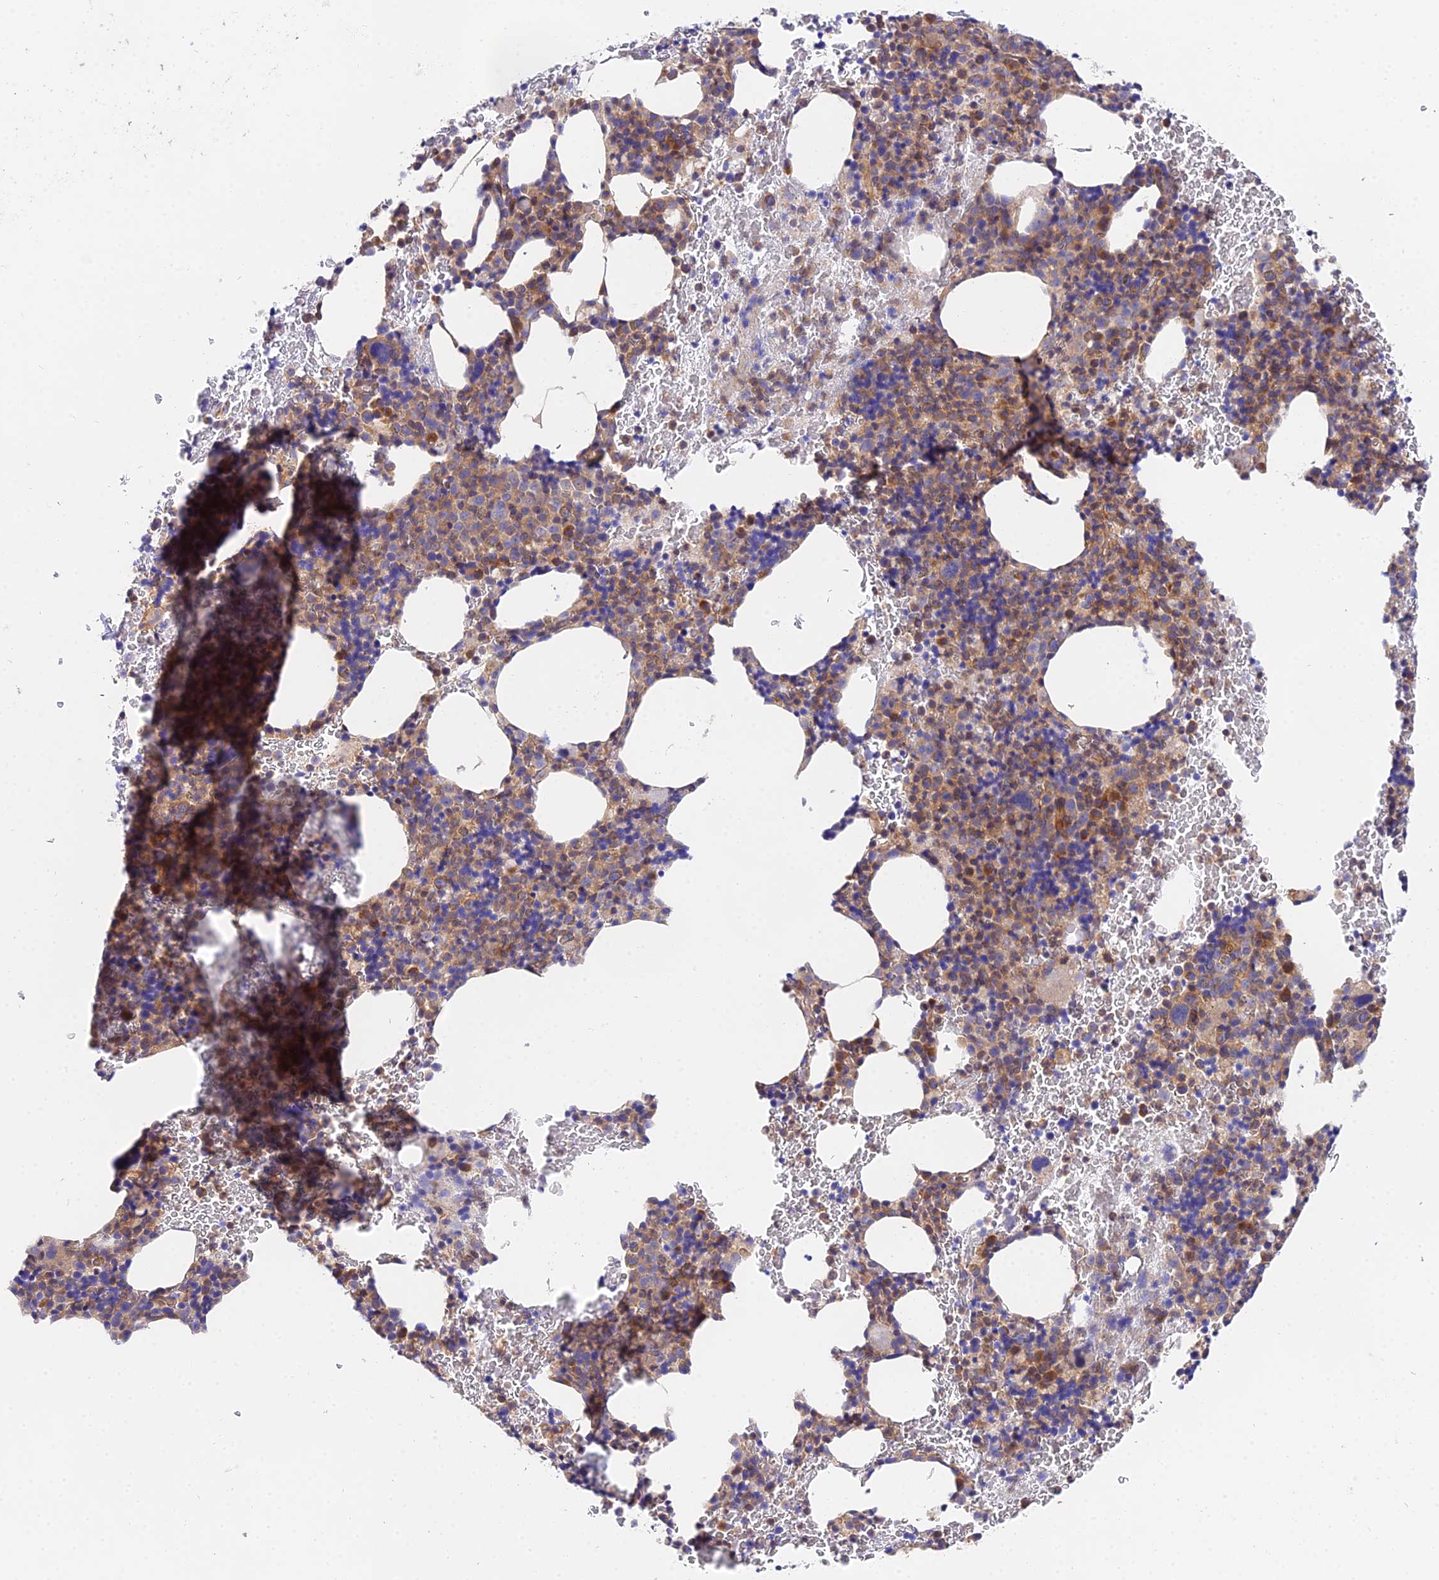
{"staining": {"intensity": "moderate", "quantity": "25%-75%", "location": "cytoplasmic/membranous"}, "tissue": "bone marrow", "cell_type": "Hematopoietic cells", "image_type": "normal", "snomed": [{"axis": "morphology", "description": "Normal tissue, NOS"}, {"axis": "morphology", "description": "Inflammation, NOS"}, {"axis": "topography", "description": "Bone marrow"}], "caption": "Brown immunohistochemical staining in benign bone marrow reveals moderate cytoplasmic/membranous staining in approximately 25%-75% of hematopoietic cells. The staining is performed using DAB brown chromogen to label protein expression. The nuclei are counter-stained blue using hematoxylin.", "gene": "PPP2R2A", "patient": {"sex": "male", "age": 72}}